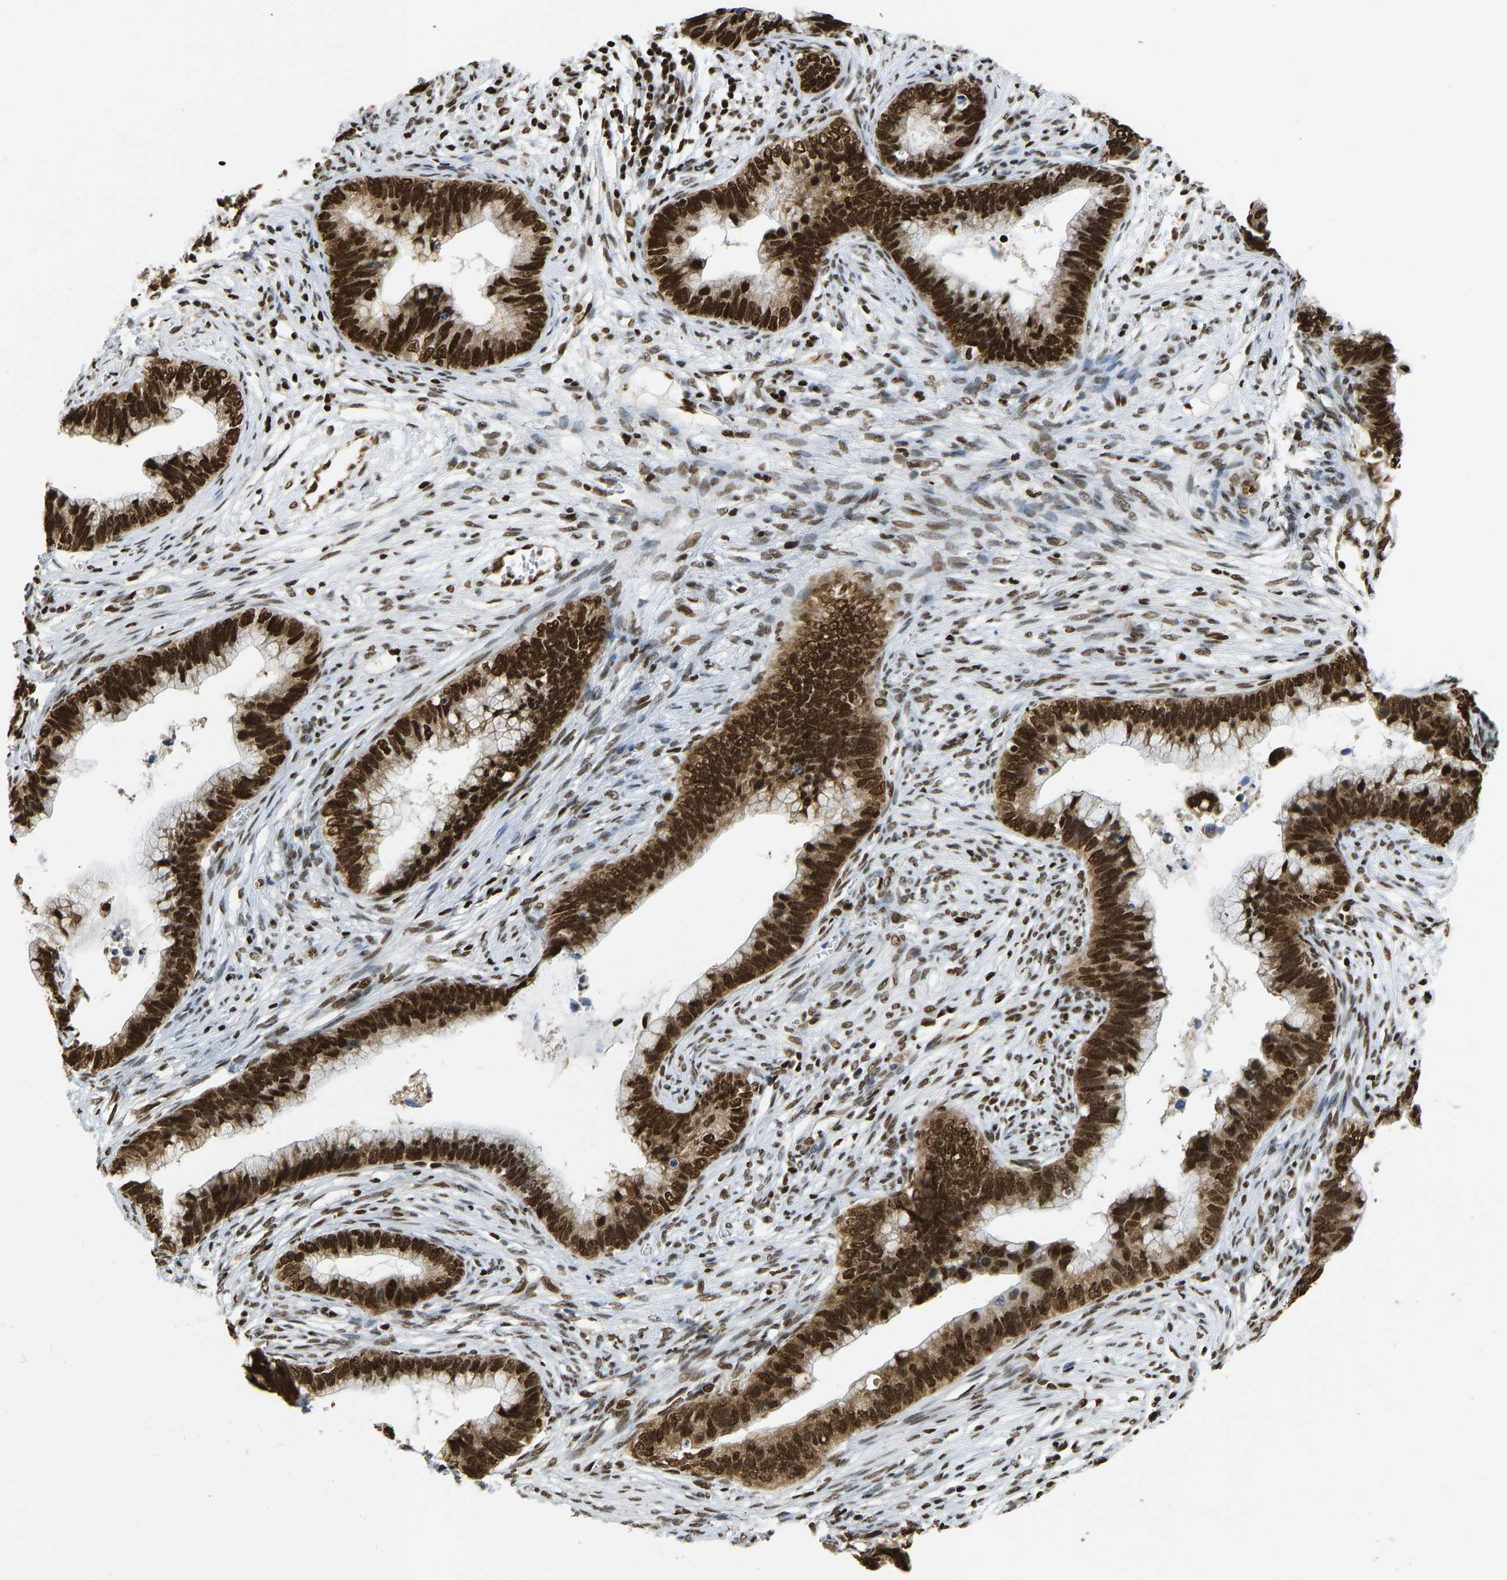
{"staining": {"intensity": "strong", "quantity": ">75%", "location": "cytoplasmic/membranous,nuclear"}, "tissue": "cervical cancer", "cell_type": "Tumor cells", "image_type": "cancer", "snomed": [{"axis": "morphology", "description": "Adenocarcinoma, NOS"}, {"axis": "topography", "description": "Cervix"}], "caption": "Protein analysis of cervical cancer tissue shows strong cytoplasmic/membranous and nuclear expression in approximately >75% of tumor cells. (brown staining indicates protein expression, while blue staining denotes nuclei).", "gene": "ZSCAN20", "patient": {"sex": "female", "age": 44}}